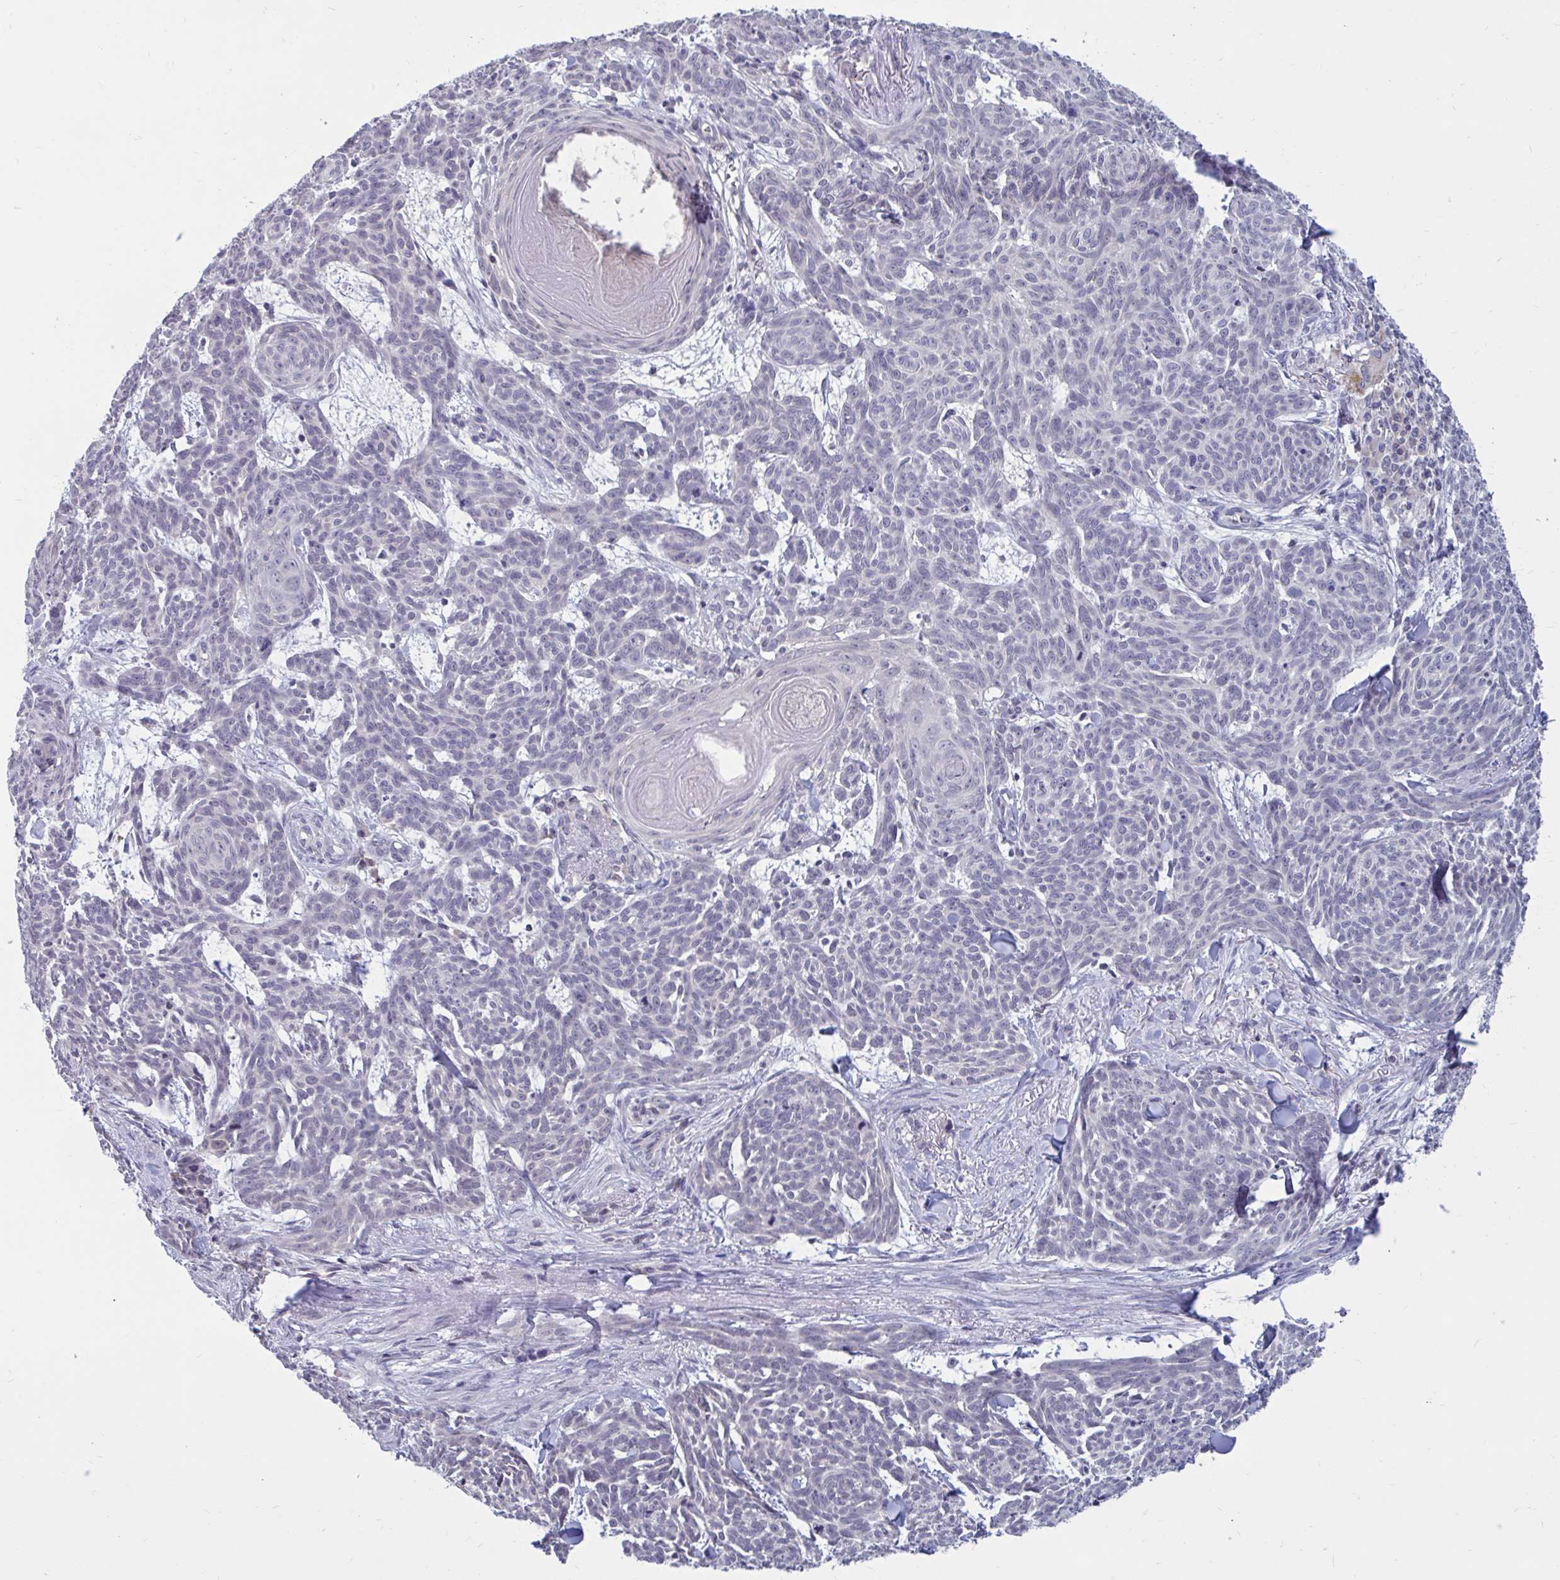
{"staining": {"intensity": "negative", "quantity": "none", "location": "none"}, "tissue": "skin cancer", "cell_type": "Tumor cells", "image_type": "cancer", "snomed": [{"axis": "morphology", "description": "Basal cell carcinoma"}, {"axis": "topography", "description": "Skin"}], "caption": "This is an IHC histopathology image of human skin cancer (basal cell carcinoma). There is no staining in tumor cells.", "gene": "ARPP19", "patient": {"sex": "female", "age": 93}}